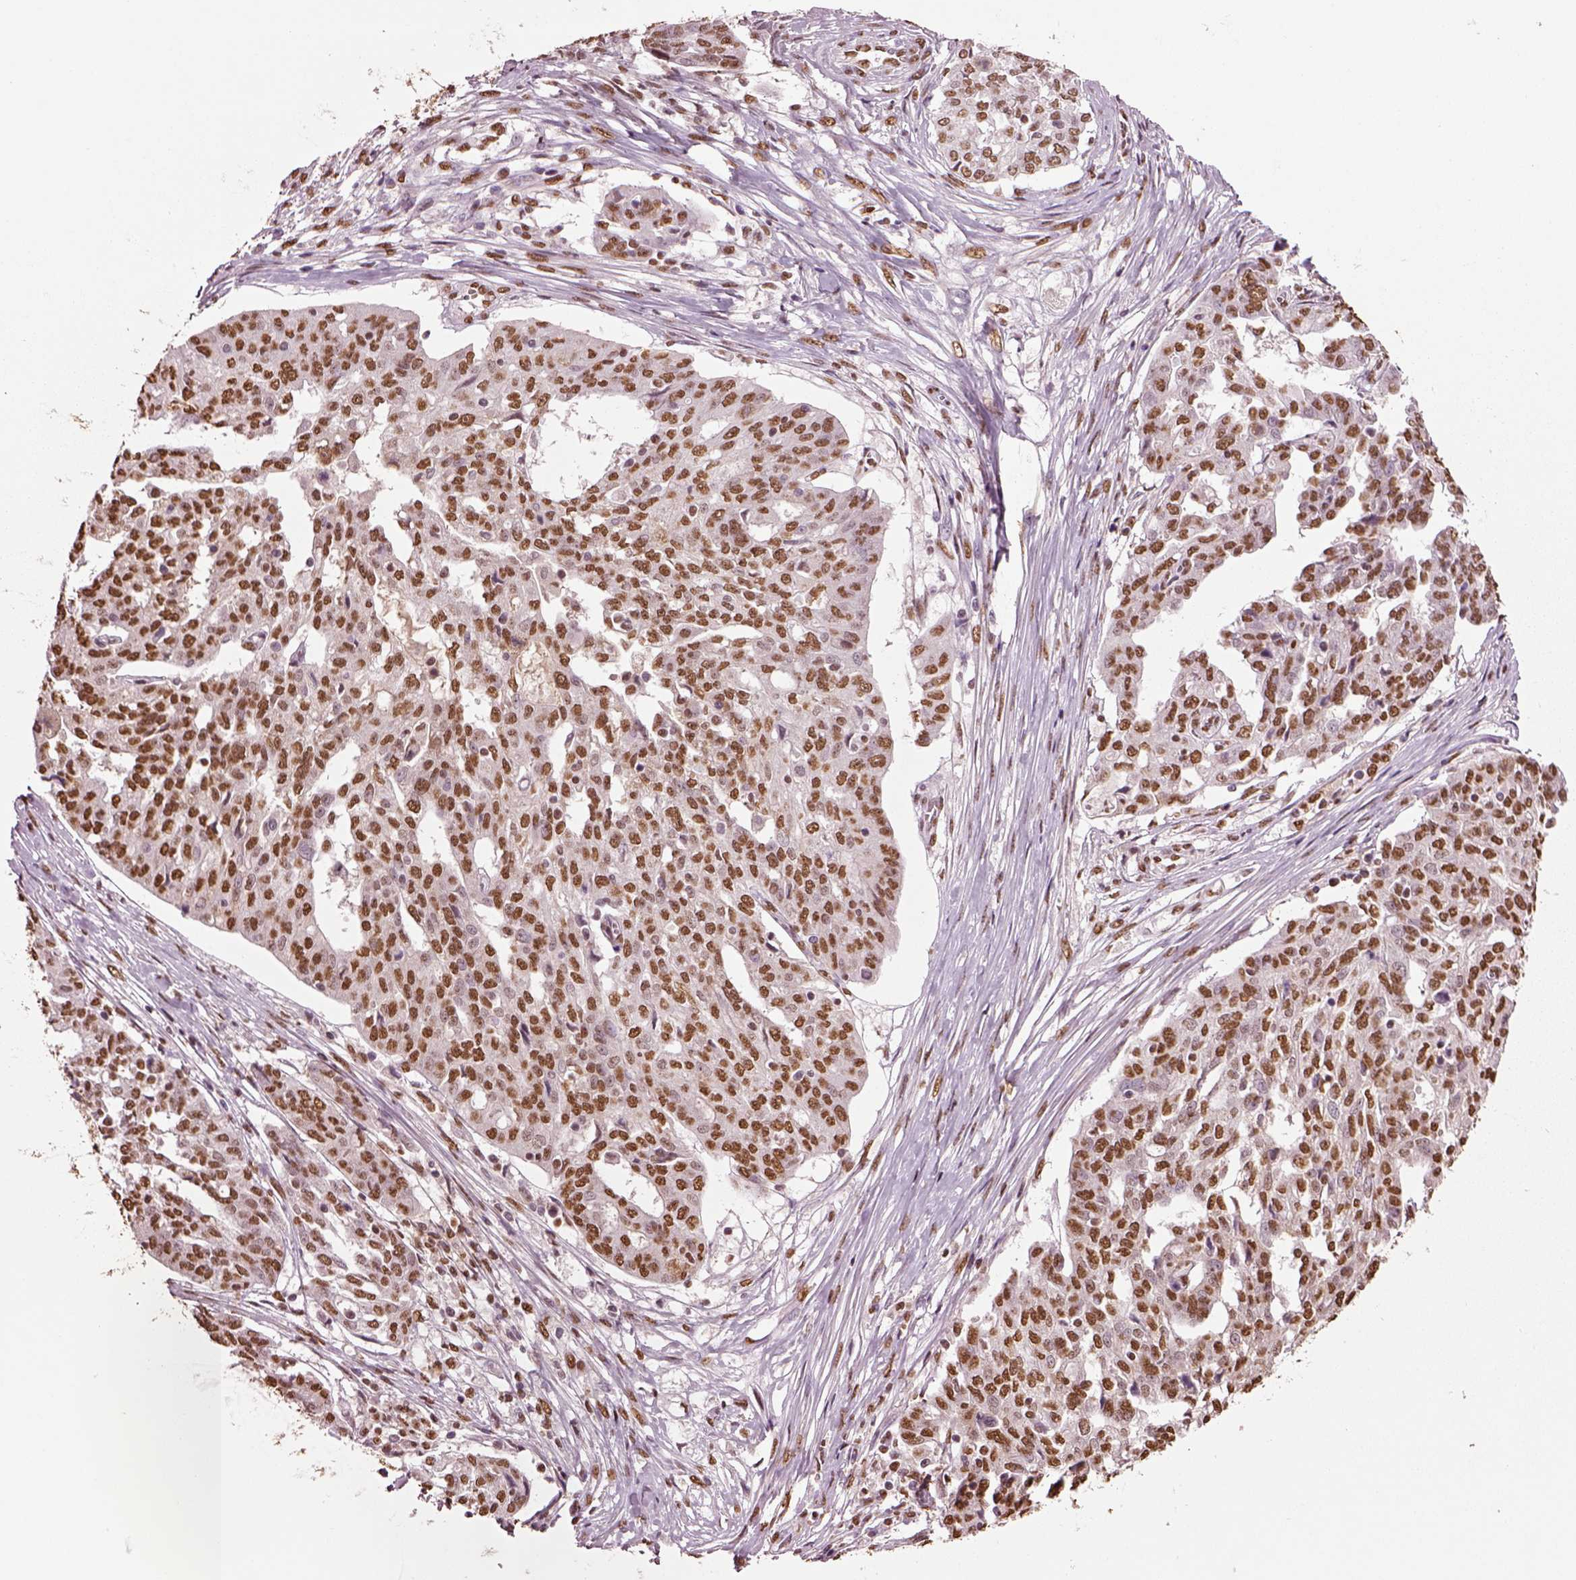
{"staining": {"intensity": "moderate", "quantity": ">75%", "location": "nuclear"}, "tissue": "ovarian cancer", "cell_type": "Tumor cells", "image_type": "cancer", "snomed": [{"axis": "morphology", "description": "Cystadenocarcinoma, serous, NOS"}, {"axis": "topography", "description": "Ovary"}], "caption": "Moderate nuclear positivity for a protein is present in approximately >75% of tumor cells of ovarian cancer using immunohistochemistry.", "gene": "DDX3X", "patient": {"sex": "female", "age": 67}}